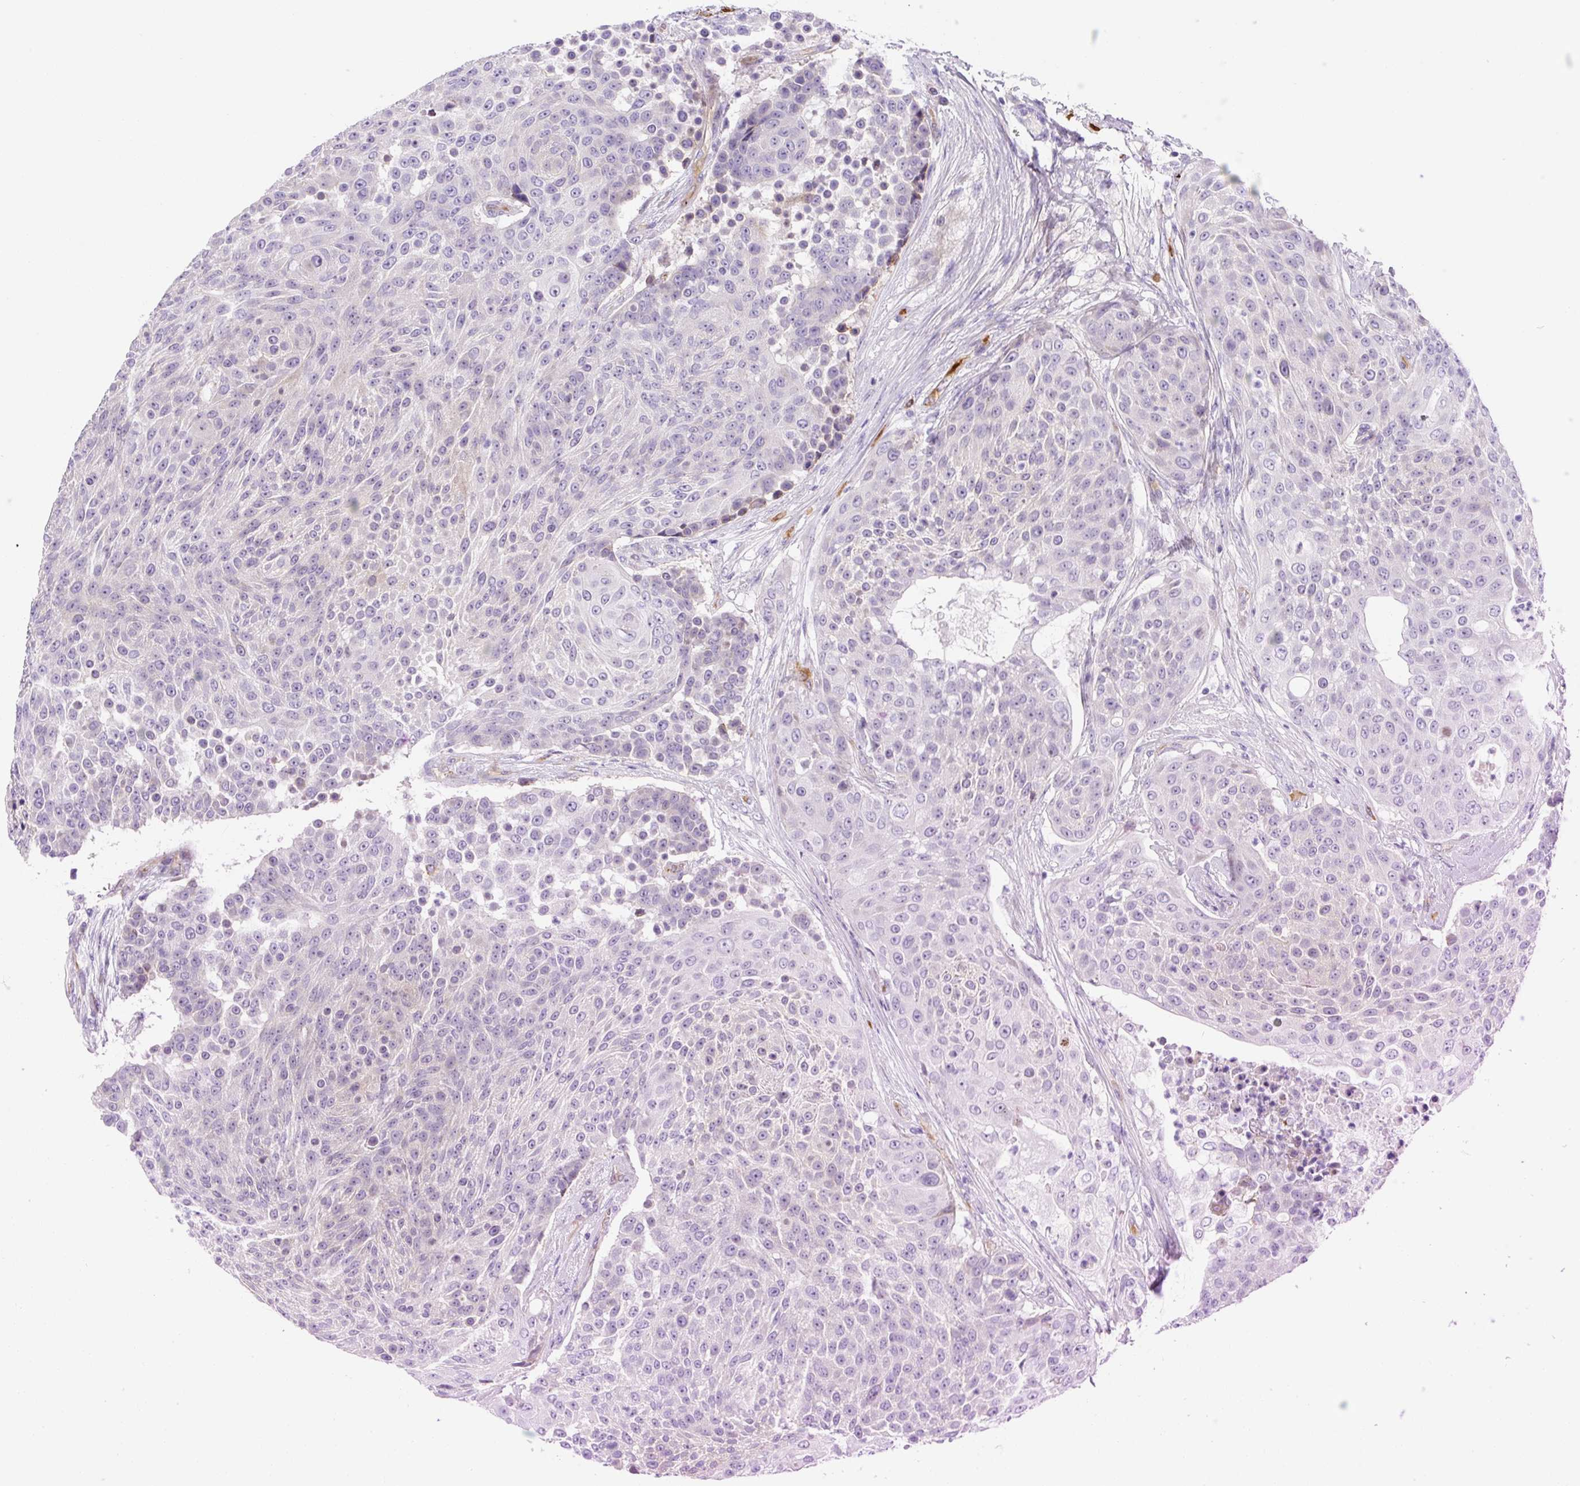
{"staining": {"intensity": "negative", "quantity": "none", "location": "none"}, "tissue": "urothelial cancer", "cell_type": "Tumor cells", "image_type": "cancer", "snomed": [{"axis": "morphology", "description": "Urothelial carcinoma, High grade"}, {"axis": "topography", "description": "Urinary bladder"}], "caption": "High-grade urothelial carcinoma was stained to show a protein in brown. There is no significant staining in tumor cells. (DAB (3,3'-diaminobenzidine) immunohistochemistry, high magnification).", "gene": "ASB4", "patient": {"sex": "female", "age": 63}}